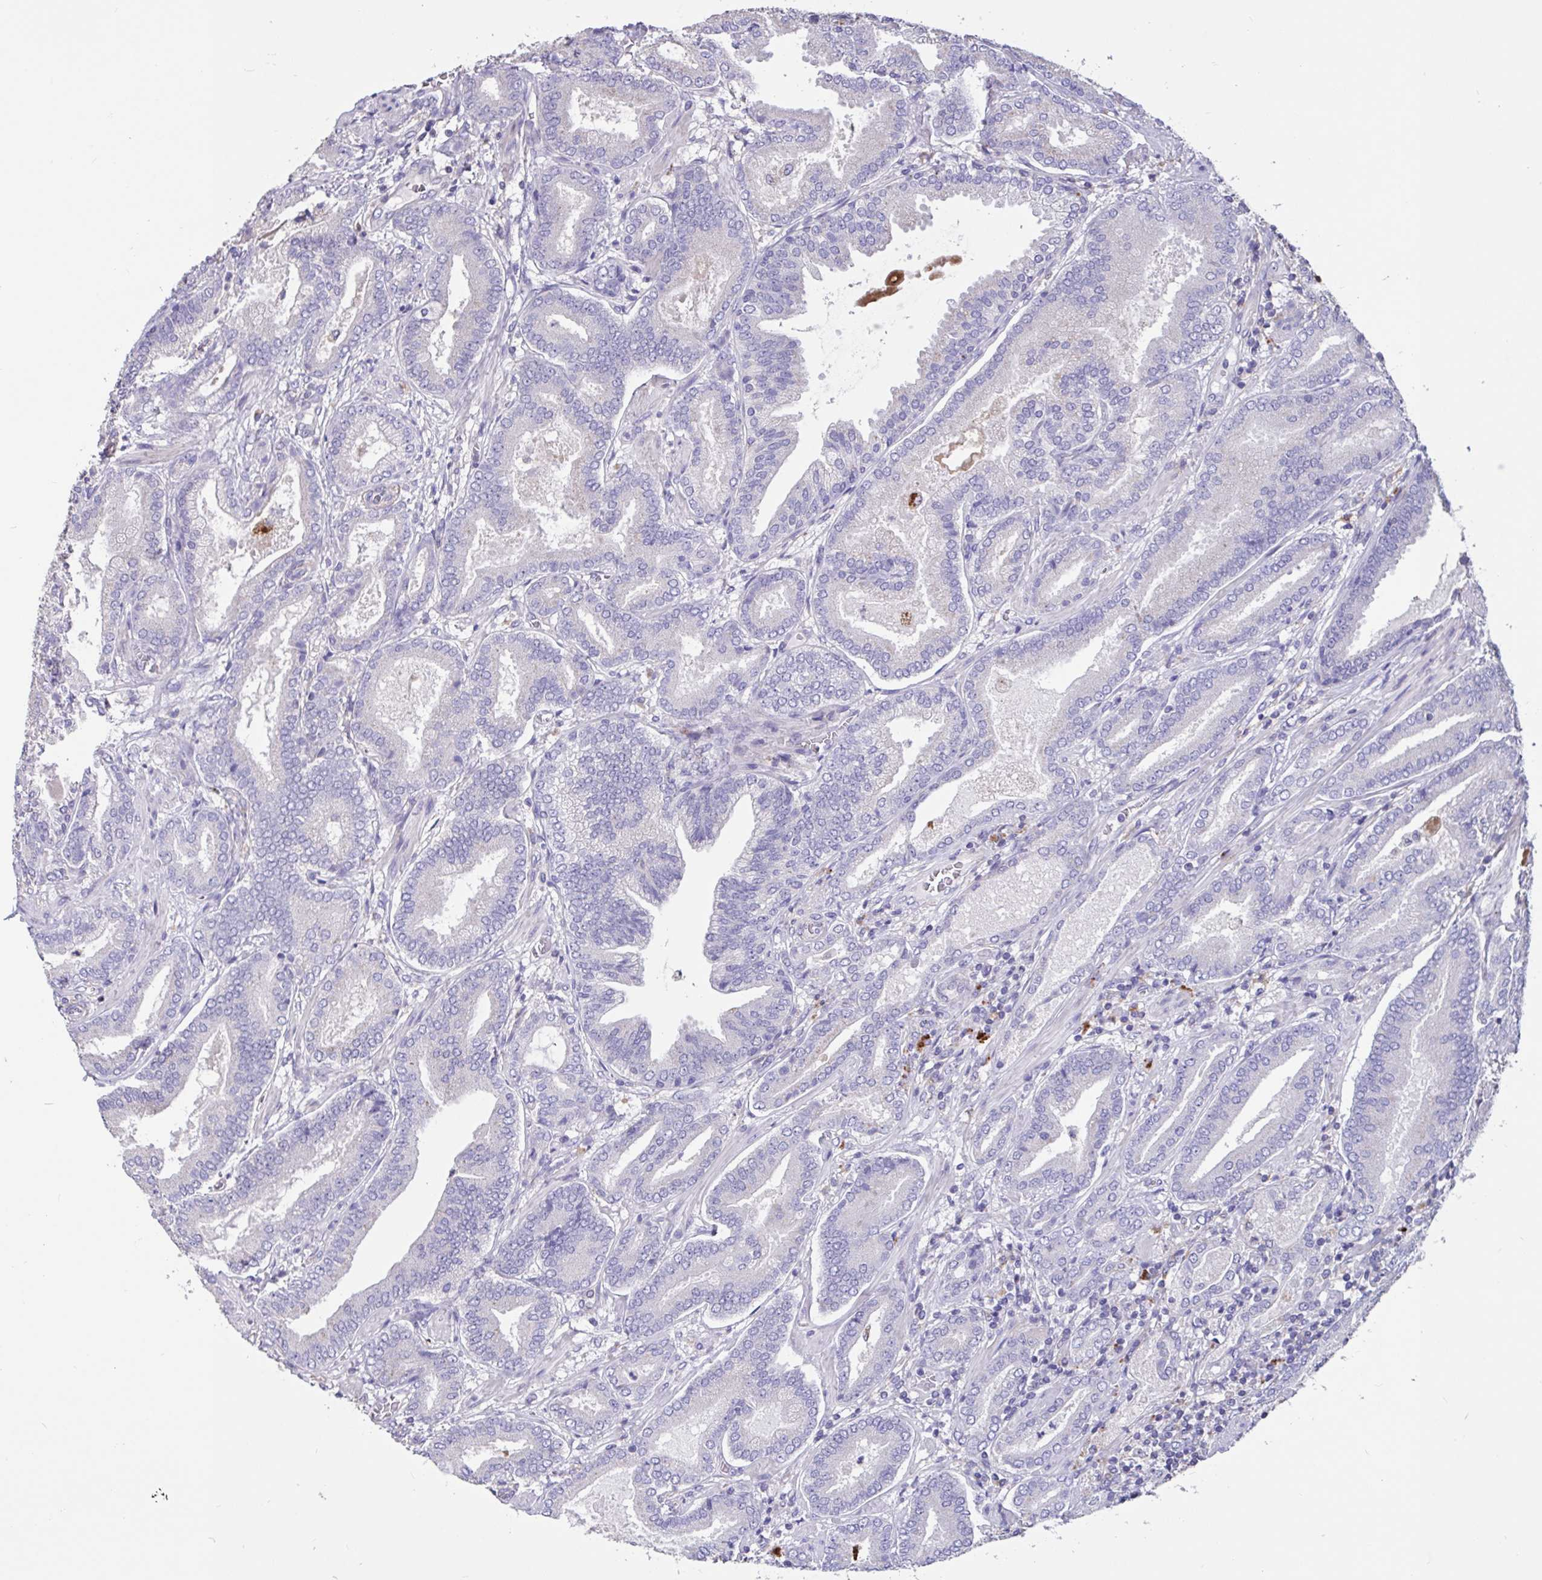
{"staining": {"intensity": "negative", "quantity": "none", "location": "none"}, "tissue": "prostate cancer", "cell_type": "Tumor cells", "image_type": "cancer", "snomed": [{"axis": "morphology", "description": "Adenocarcinoma, High grade"}, {"axis": "topography", "description": "Prostate"}], "caption": "A histopathology image of human prostate cancer is negative for staining in tumor cells.", "gene": "DDX39A", "patient": {"sex": "male", "age": 62}}